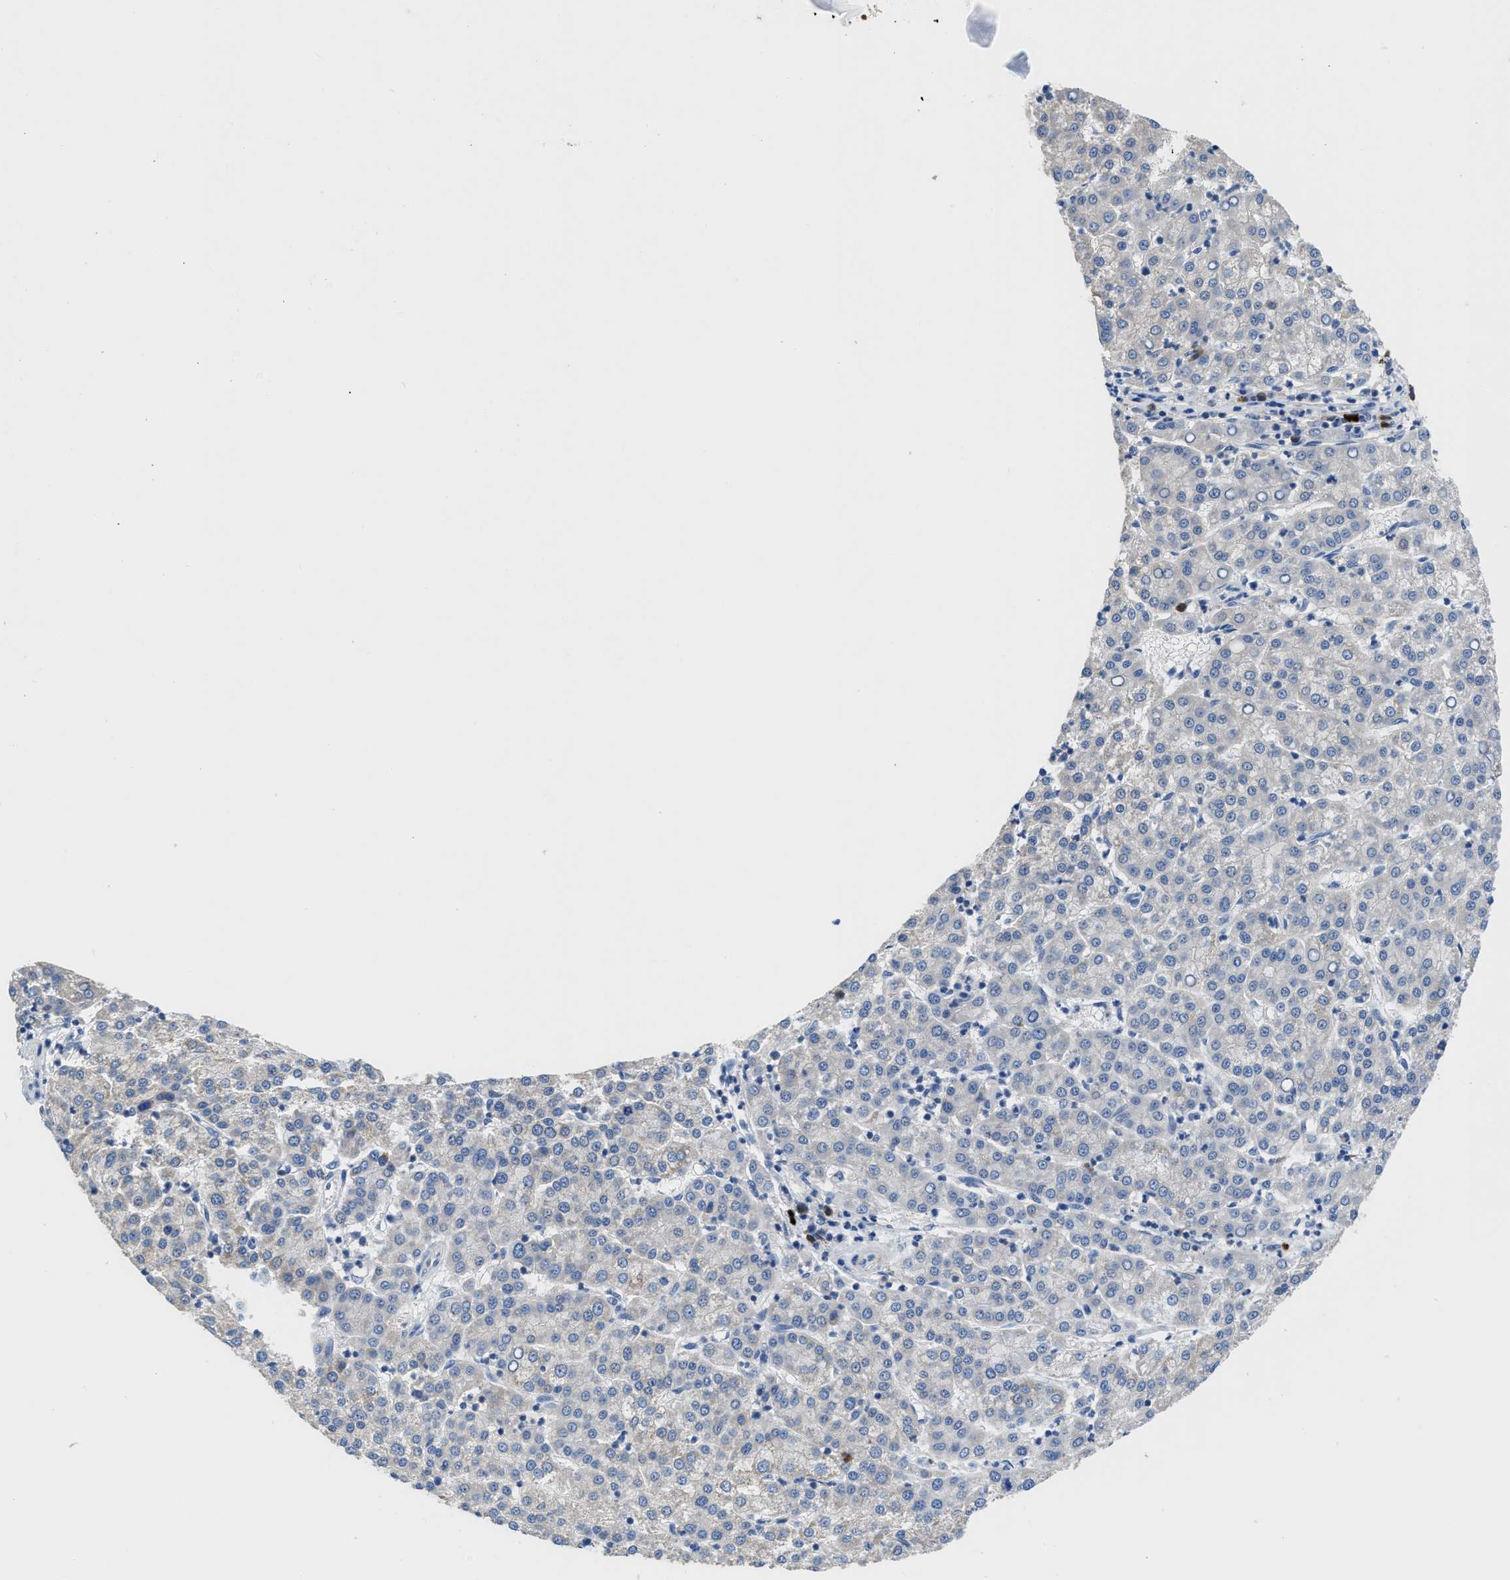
{"staining": {"intensity": "negative", "quantity": "none", "location": "none"}, "tissue": "liver cancer", "cell_type": "Tumor cells", "image_type": "cancer", "snomed": [{"axis": "morphology", "description": "Carcinoma, Hepatocellular, NOS"}, {"axis": "topography", "description": "Liver"}], "caption": "Immunohistochemistry micrograph of human hepatocellular carcinoma (liver) stained for a protein (brown), which shows no expression in tumor cells. (Stains: DAB immunohistochemistry (IHC) with hematoxylin counter stain, Microscopy: brightfield microscopy at high magnification).", "gene": "OR9K2", "patient": {"sex": "female", "age": 58}}